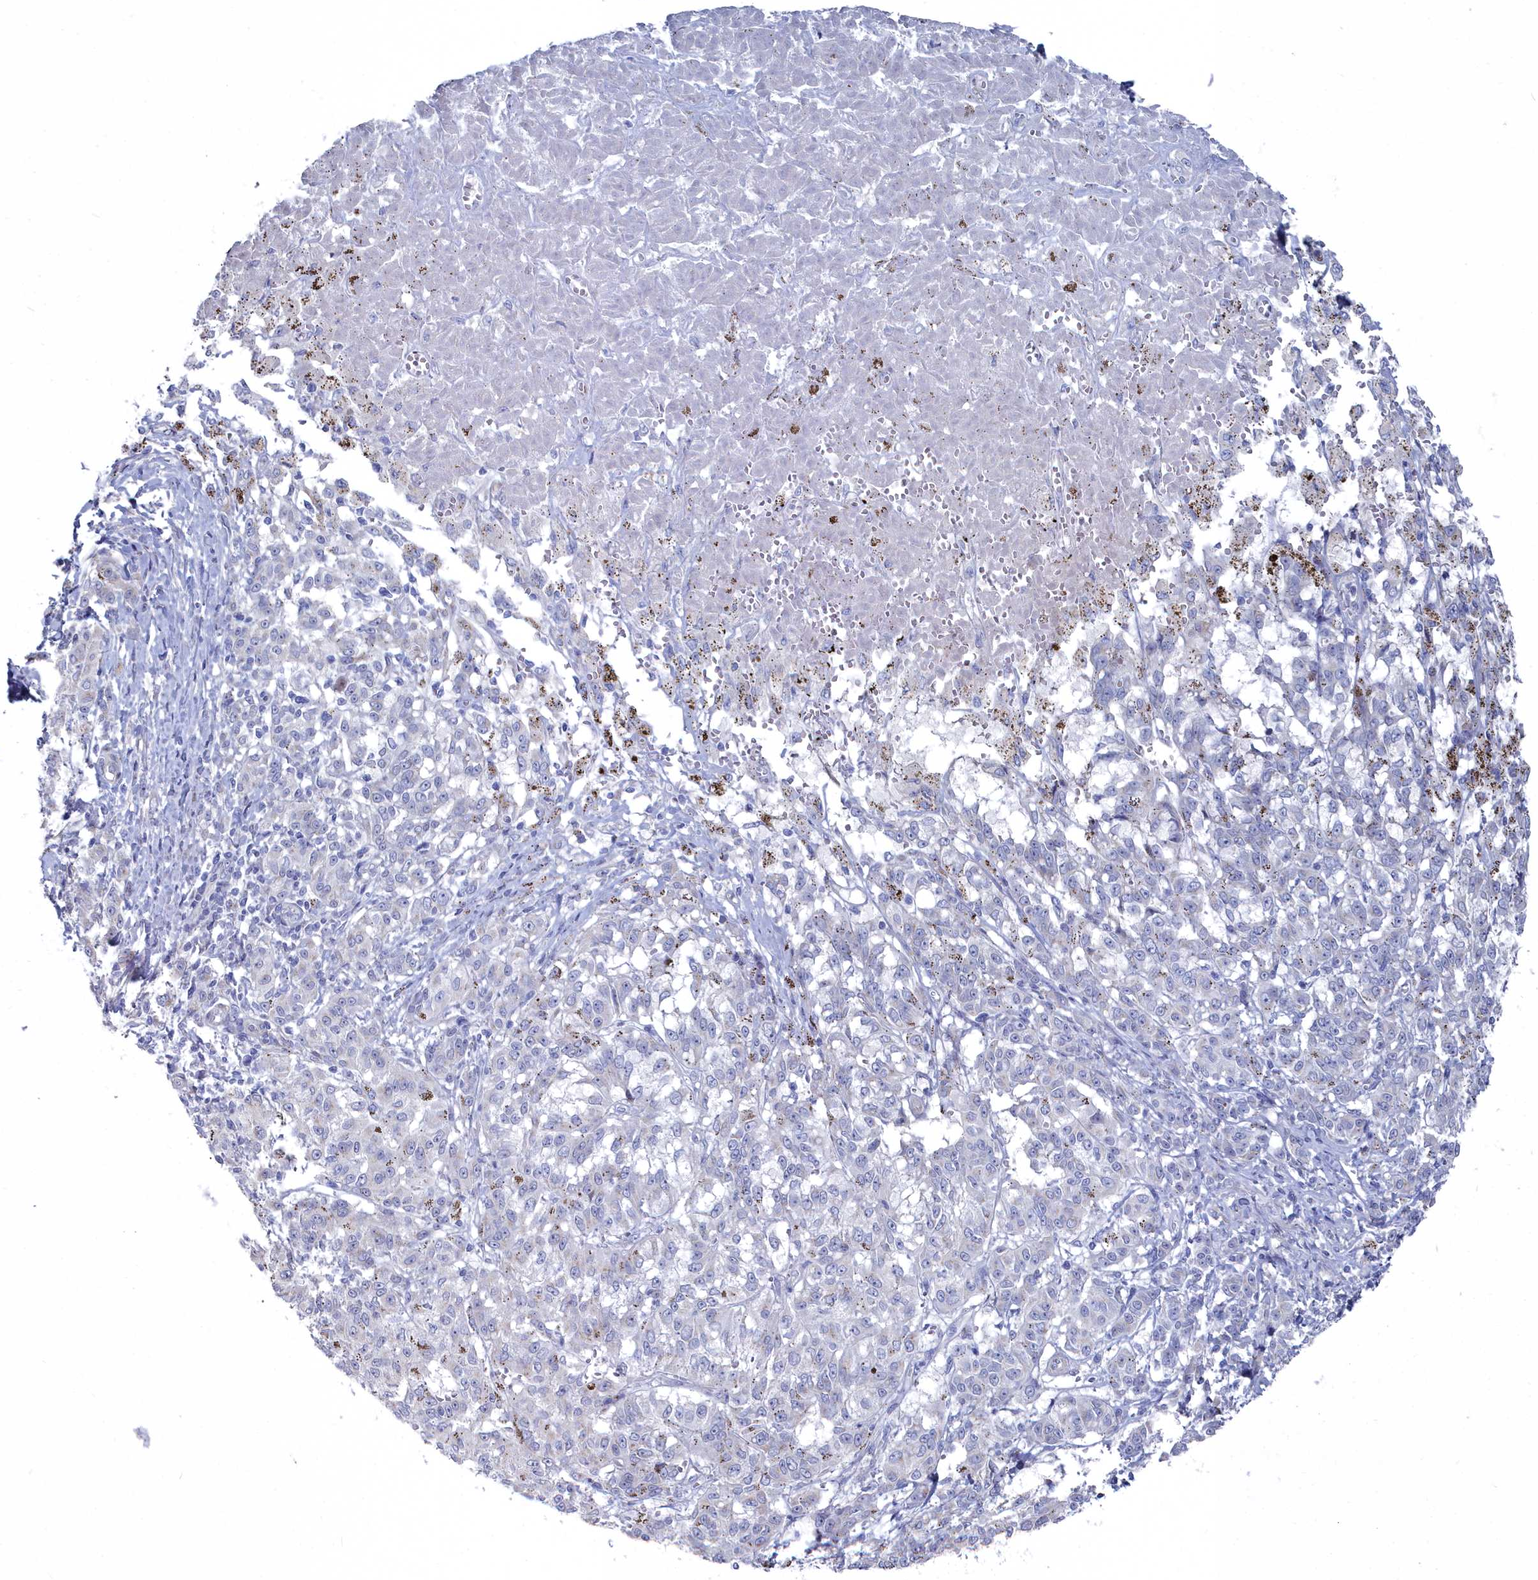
{"staining": {"intensity": "negative", "quantity": "none", "location": "none"}, "tissue": "melanoma", "cell_type": "Tumor cells", "image_type": "cancer", "snomed": [{"axis": "morphology", "description": "Malignant melanoma, NOS"}, {"axis": "topography", "description": "Skin"}], "caption": "This photomicrograph is of malignant melanoma stained with immunohistochemistry (IHC) to label a protein in brown with the nuclei are counter-stained blue. There is no positivity in tumor cells.", "gene": "SHISAL2A", "patient": {"sex": "female", "age": 72}}